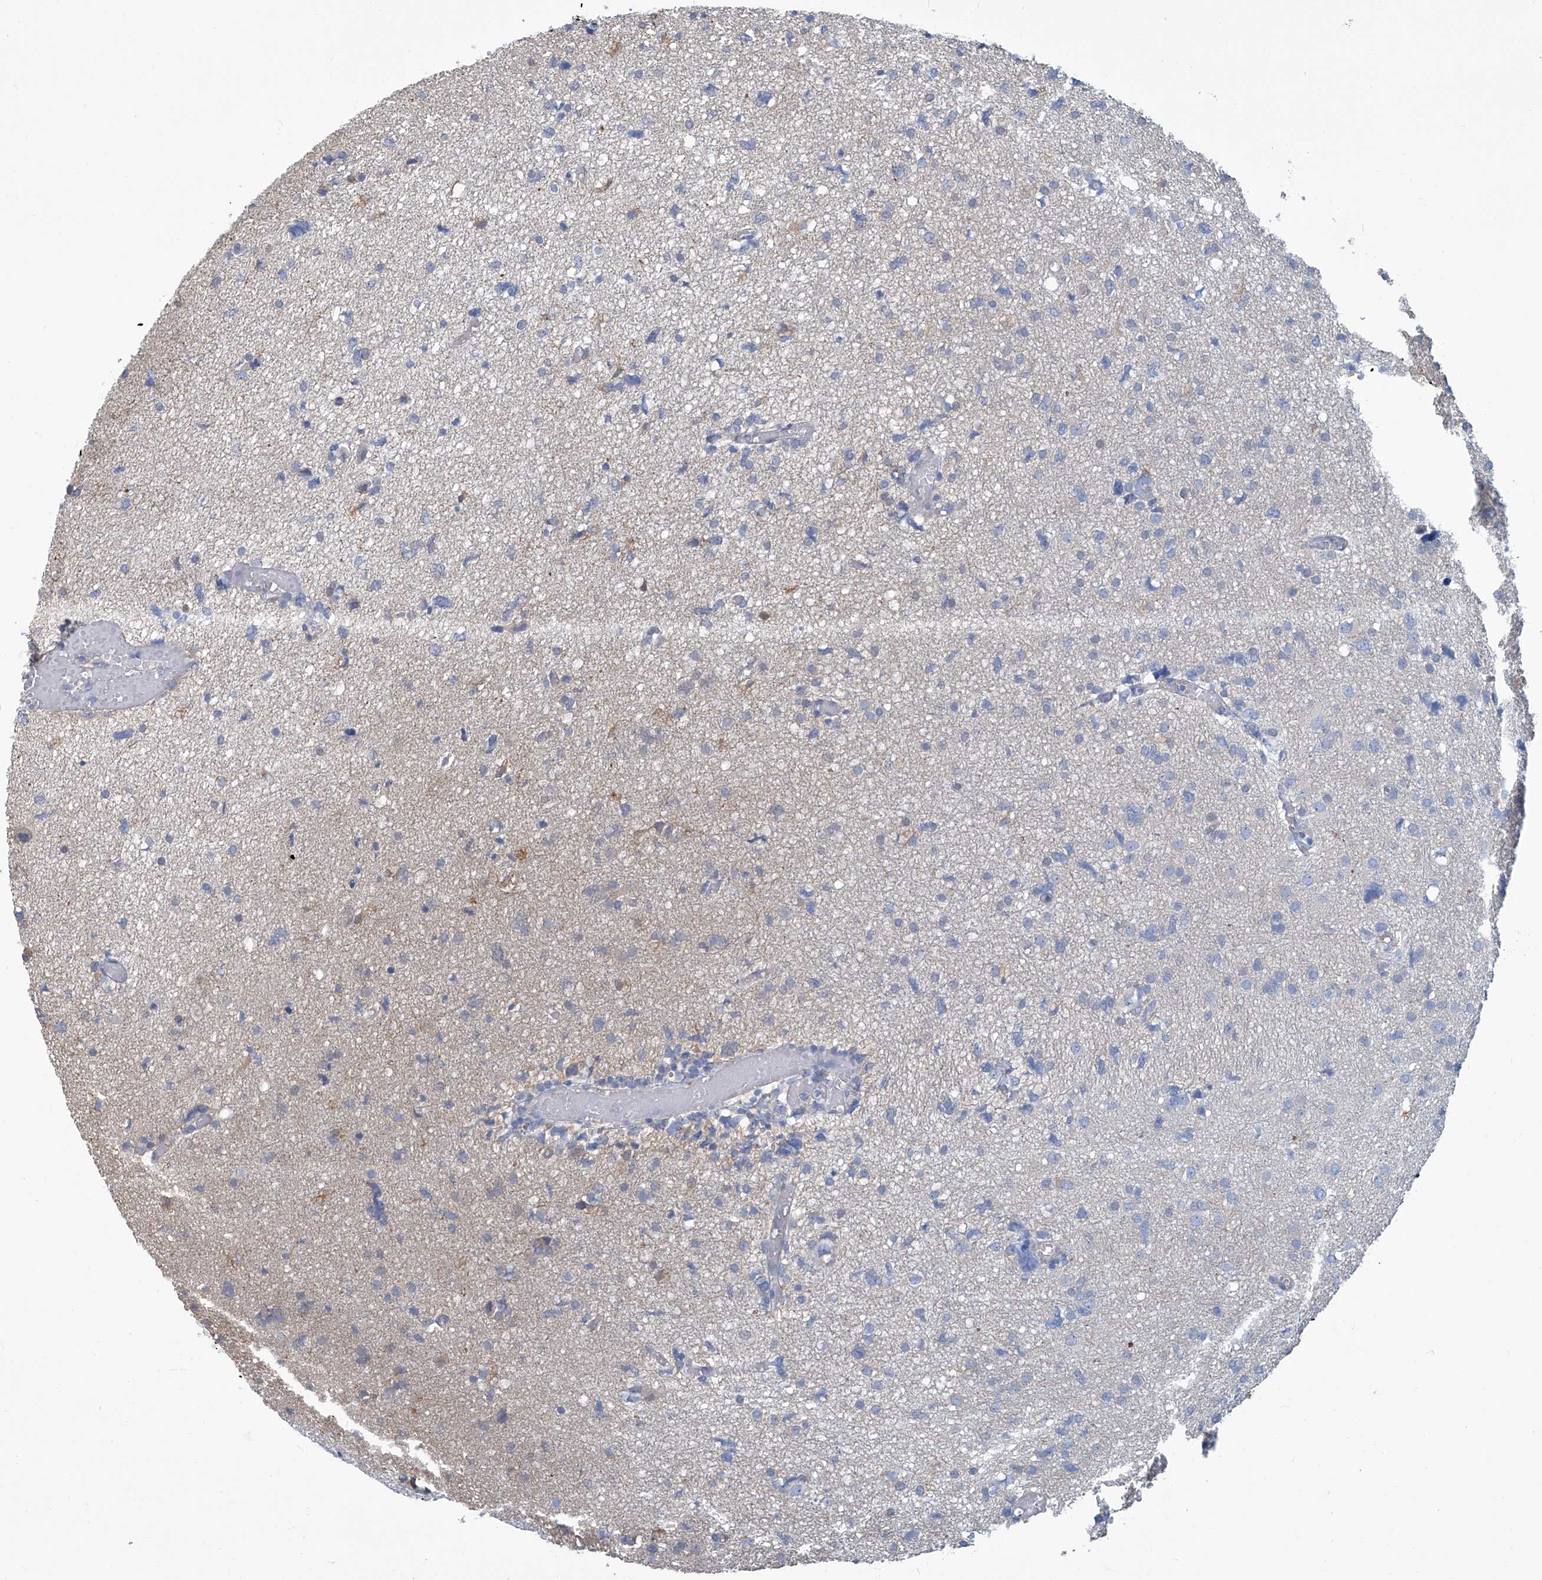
{"staining": {"intensity": "negative", "quantity": "none", "location": "none"}, "tissue": "glioma", "cell_type": "Tumor cells", "image_type": "cancer", "snomed": [{"axis": "morphology", "description": "Glioma, malignant, High grade"}, {"axis": "topography", "description": "Brain"}], "caption": "Histopathology image shows no protein positivity in tumor cells of malignant glioma (high-grade) tissue.", "gene": "PFKL", "patient": {"sex": "female", "age": 59}}